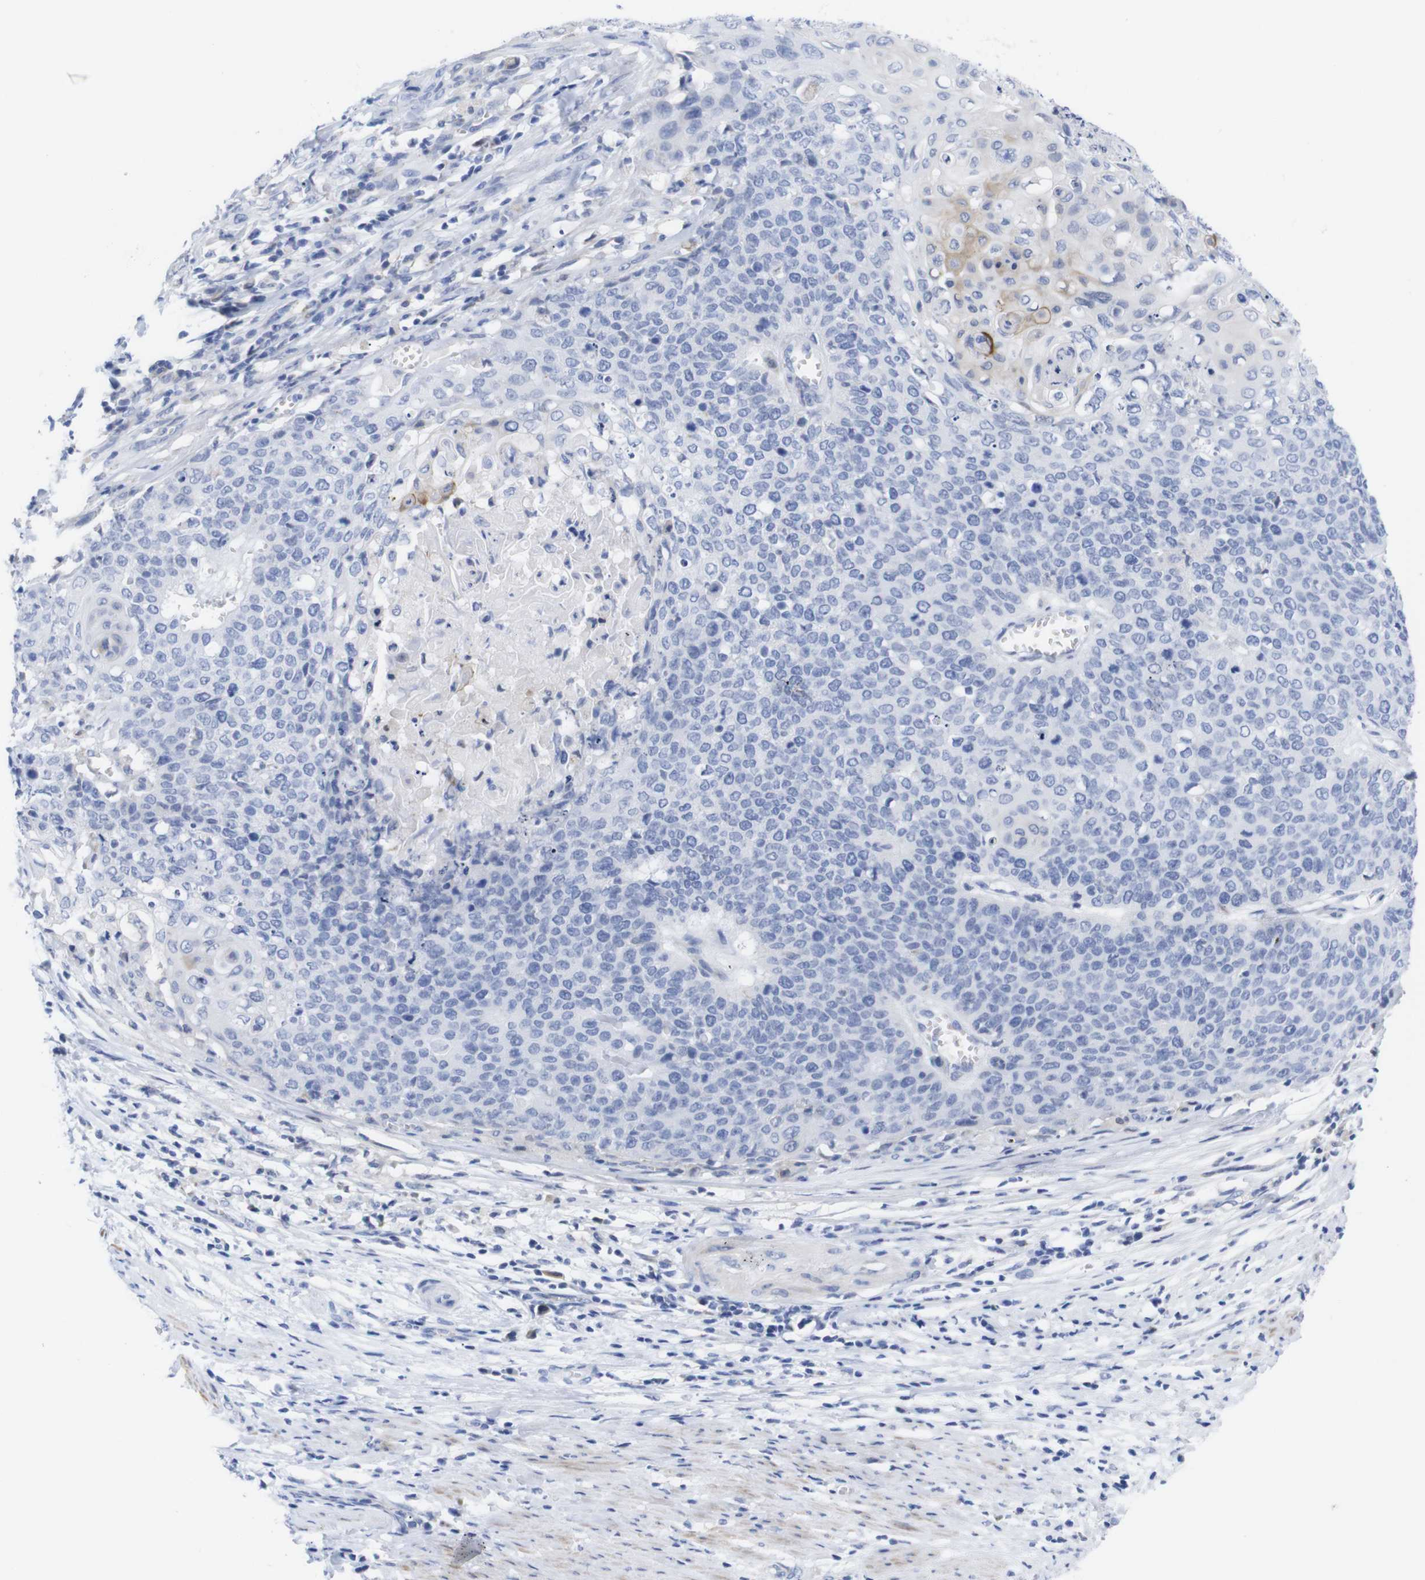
{"staining": {"intensity": "negative", "quantity": "none", "location": "none"}, "tissue": "cervical cancer", "cell_type": "Tumor cells", "image_type": "cancer", "snomed": [{"axis": "morphology", "description": "Squamous cell carcinoma, NOS"}, {"axis": "topography", "description": "Cervix"}], "caption": "High power microscopy image of an IHC photomicrograph of squamous cell carcinoma (cervical), revealing no significant expression in tumor cells.", "gene": "LRRC55", "patient": {"sex": "female", "age": 39}}